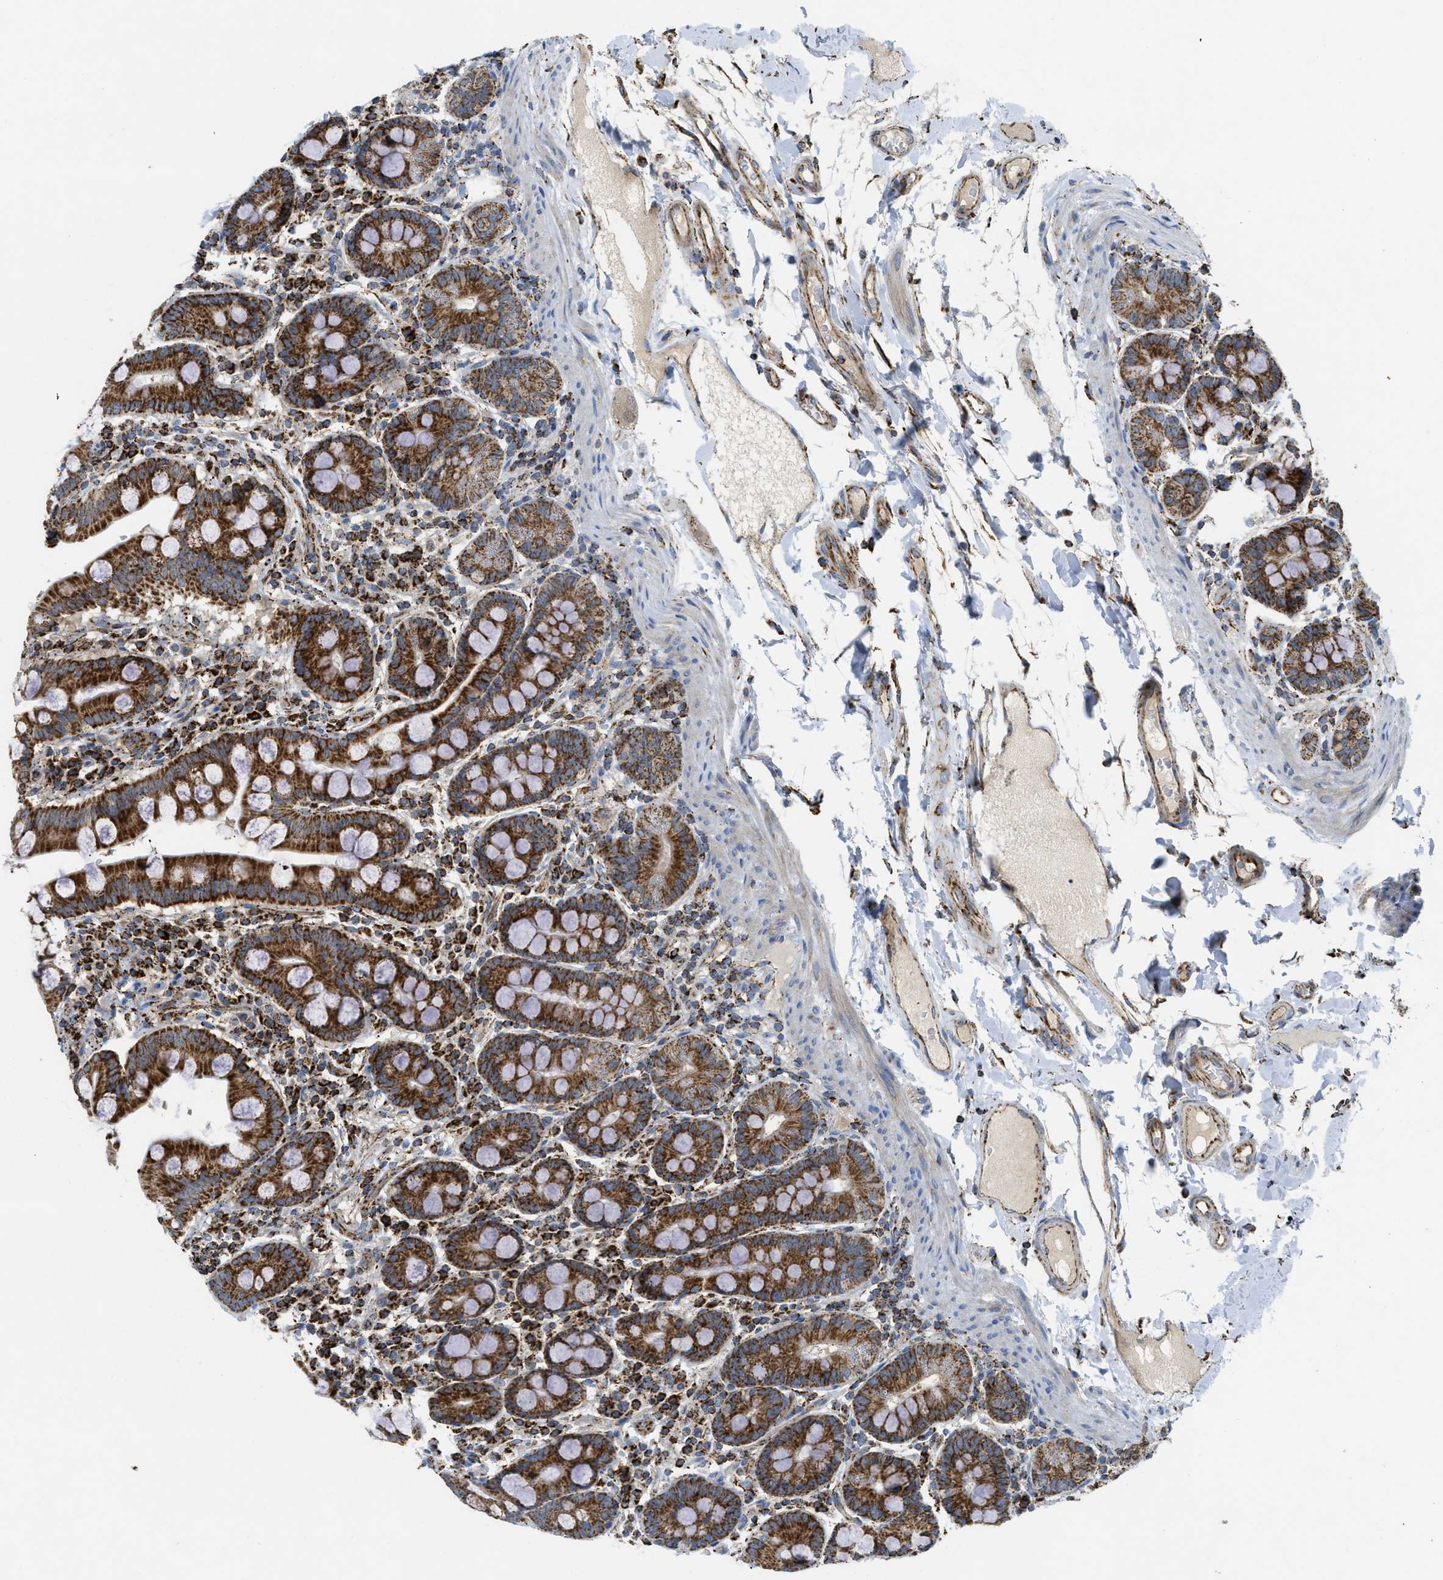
{"staining": {"intensity": "strong", "quantity": ">75%", "location": "cytoplasmic/membranous"}, "tissue": "duodenum", "cell_type": "Glandular cells", "image_type": "normal", "snomed": [{"axis": "morphology", "description": "Normal tissue, NOS"}, {"axis": "topography", "description": "Duodenum"}], "caption": "Strong cytoplasmic/membranous positivity for a protein is identified in approximately >75% of glandular cells of benign duodenum using immunohistochemistry (IHC).", "gene": "SQOR", "patient": {"sex": "male", "age": 50}}